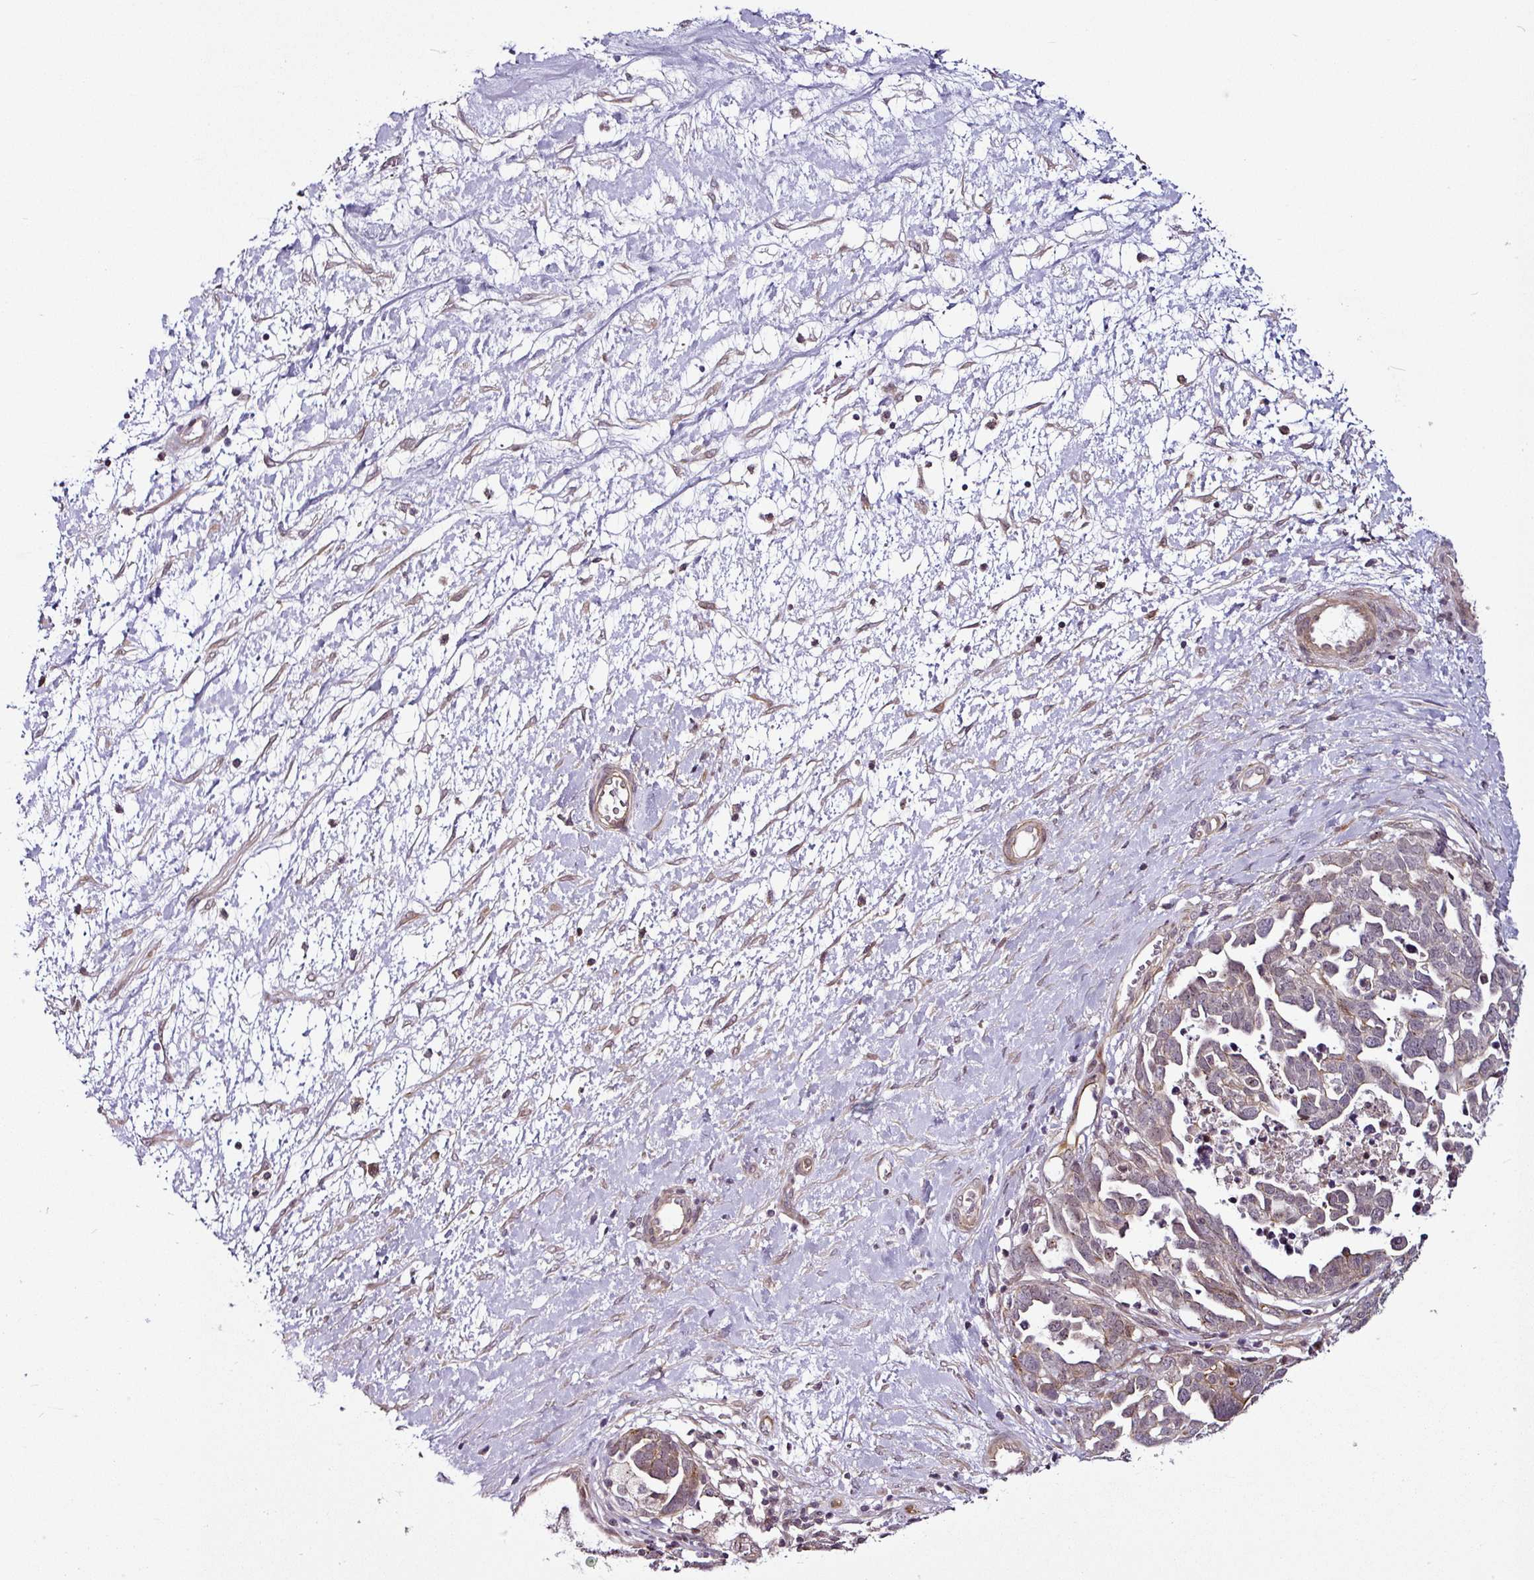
{"staining": {"intensity": "moderate", "quantity": "<25%", "location": "cytoplasmic/membranous"}, "tissue": "ovarian cancer", "cell_type": "Tumor cells", "image_type": "cancer", "snomed": [{"axis": "morphology", "description": "Cystadenocarcinoma, serous, NOS"}, {"axis": "topography", "description": "Ovary"}], "caption": "Immunohistochemistry (IHC) staining of ovarian cancer, which reveals low levels of moderate cytoplasmic/membranous positivity in about <25% of tumor cells indicating moderate cytoplasmic/membranous protein expression. The staining was performed using DAB (brown) for protein detection and nuclei were counterstained in hematoxylin (blue).", "gene": "DCAF13", "patient": {"sex": "female", "age": 54}}